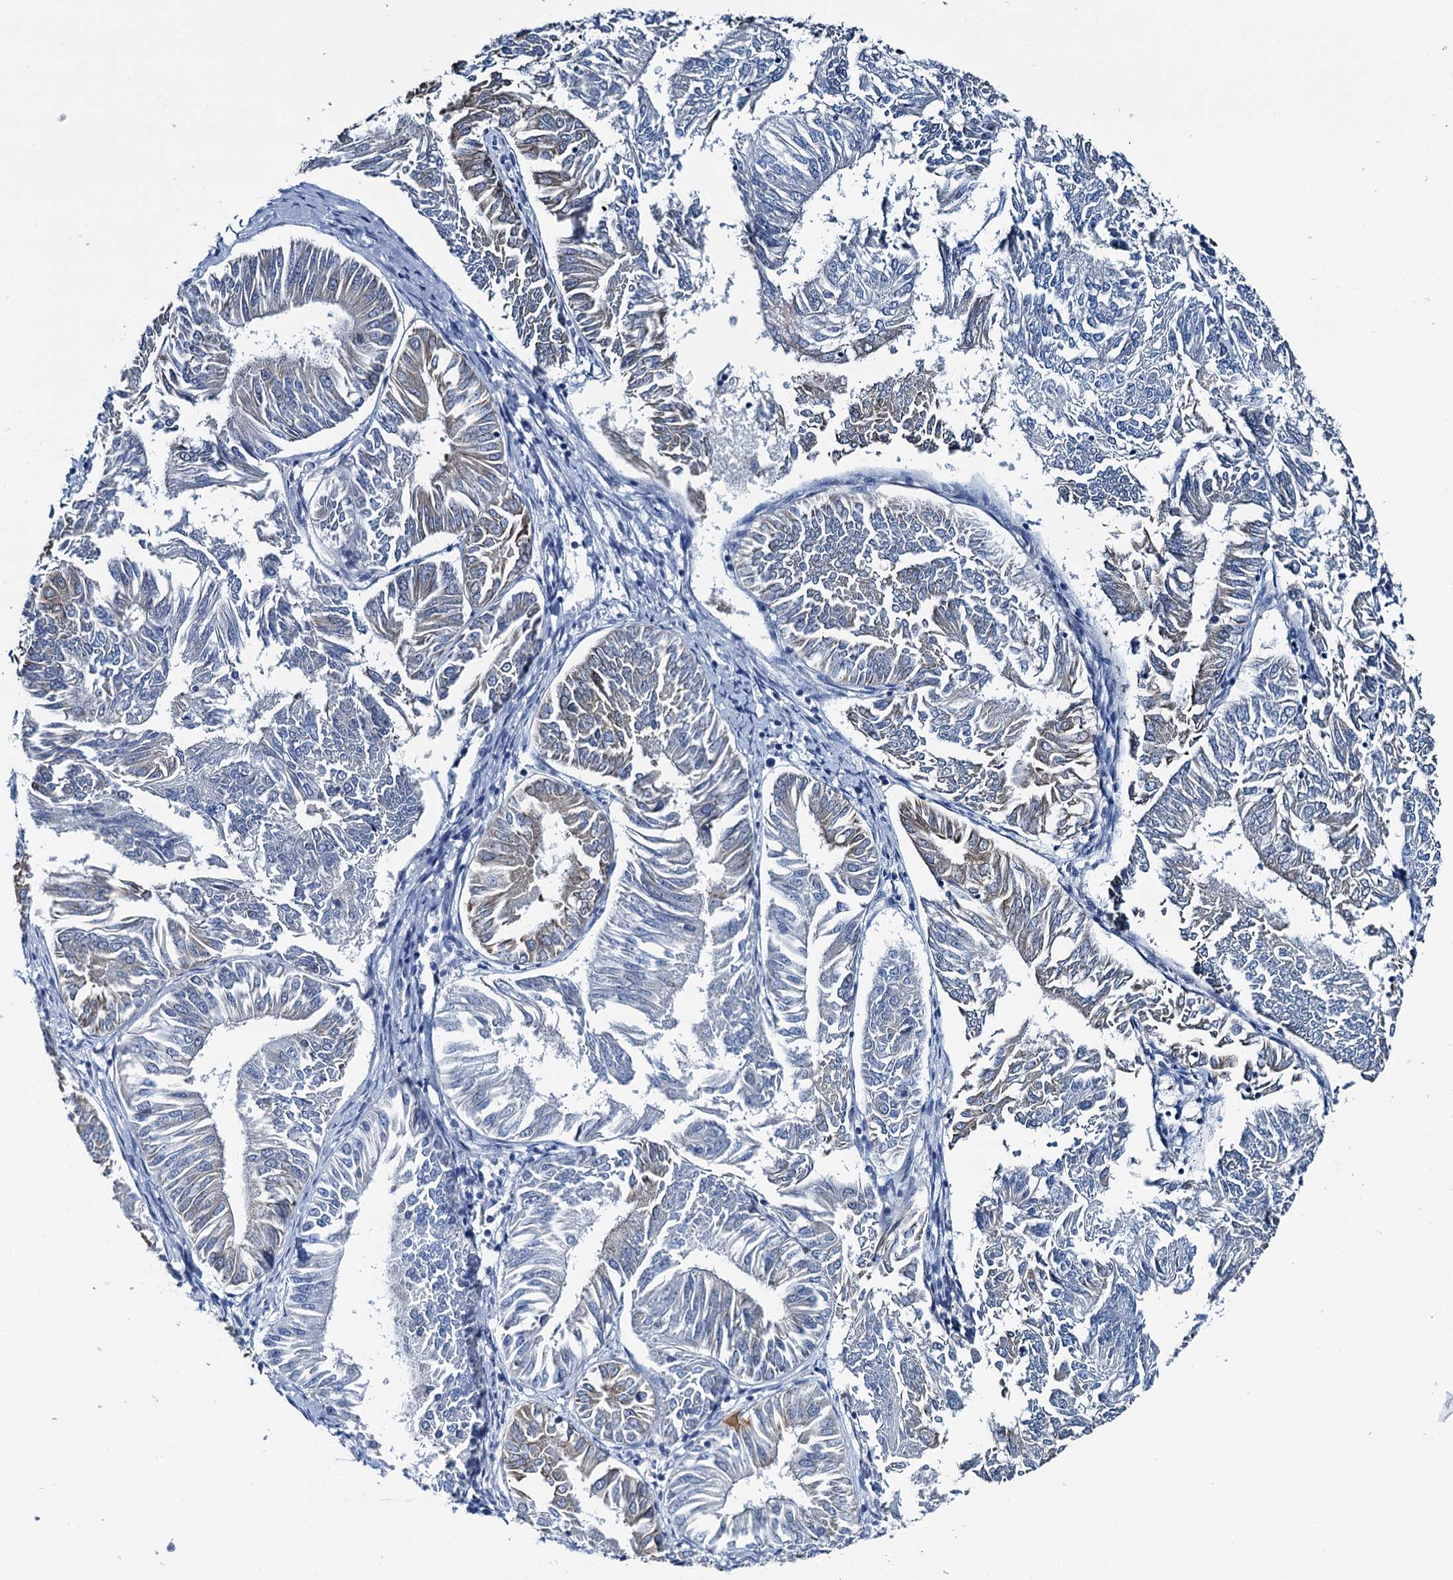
{"staining": {"intensity": "weak", "quantity": "<25%", "location": "cytoplasmic/membranous"}, "tissue": "endometrial cancer", "cell_type": "Tumor cells", "image_type": "cancer", "snomed": [{"axis": "morphology", "description": "Adenocarcinoma, NOS"}, {"axis": "topography", "description": "Endometrium"}], "caption": "Adenocarcinoma (endometrial) was stained to show a protein in brown. There is no significant expression in tumor cells.", "gene": "MIOX", "patient": {"sex": "female", "age": 58}}